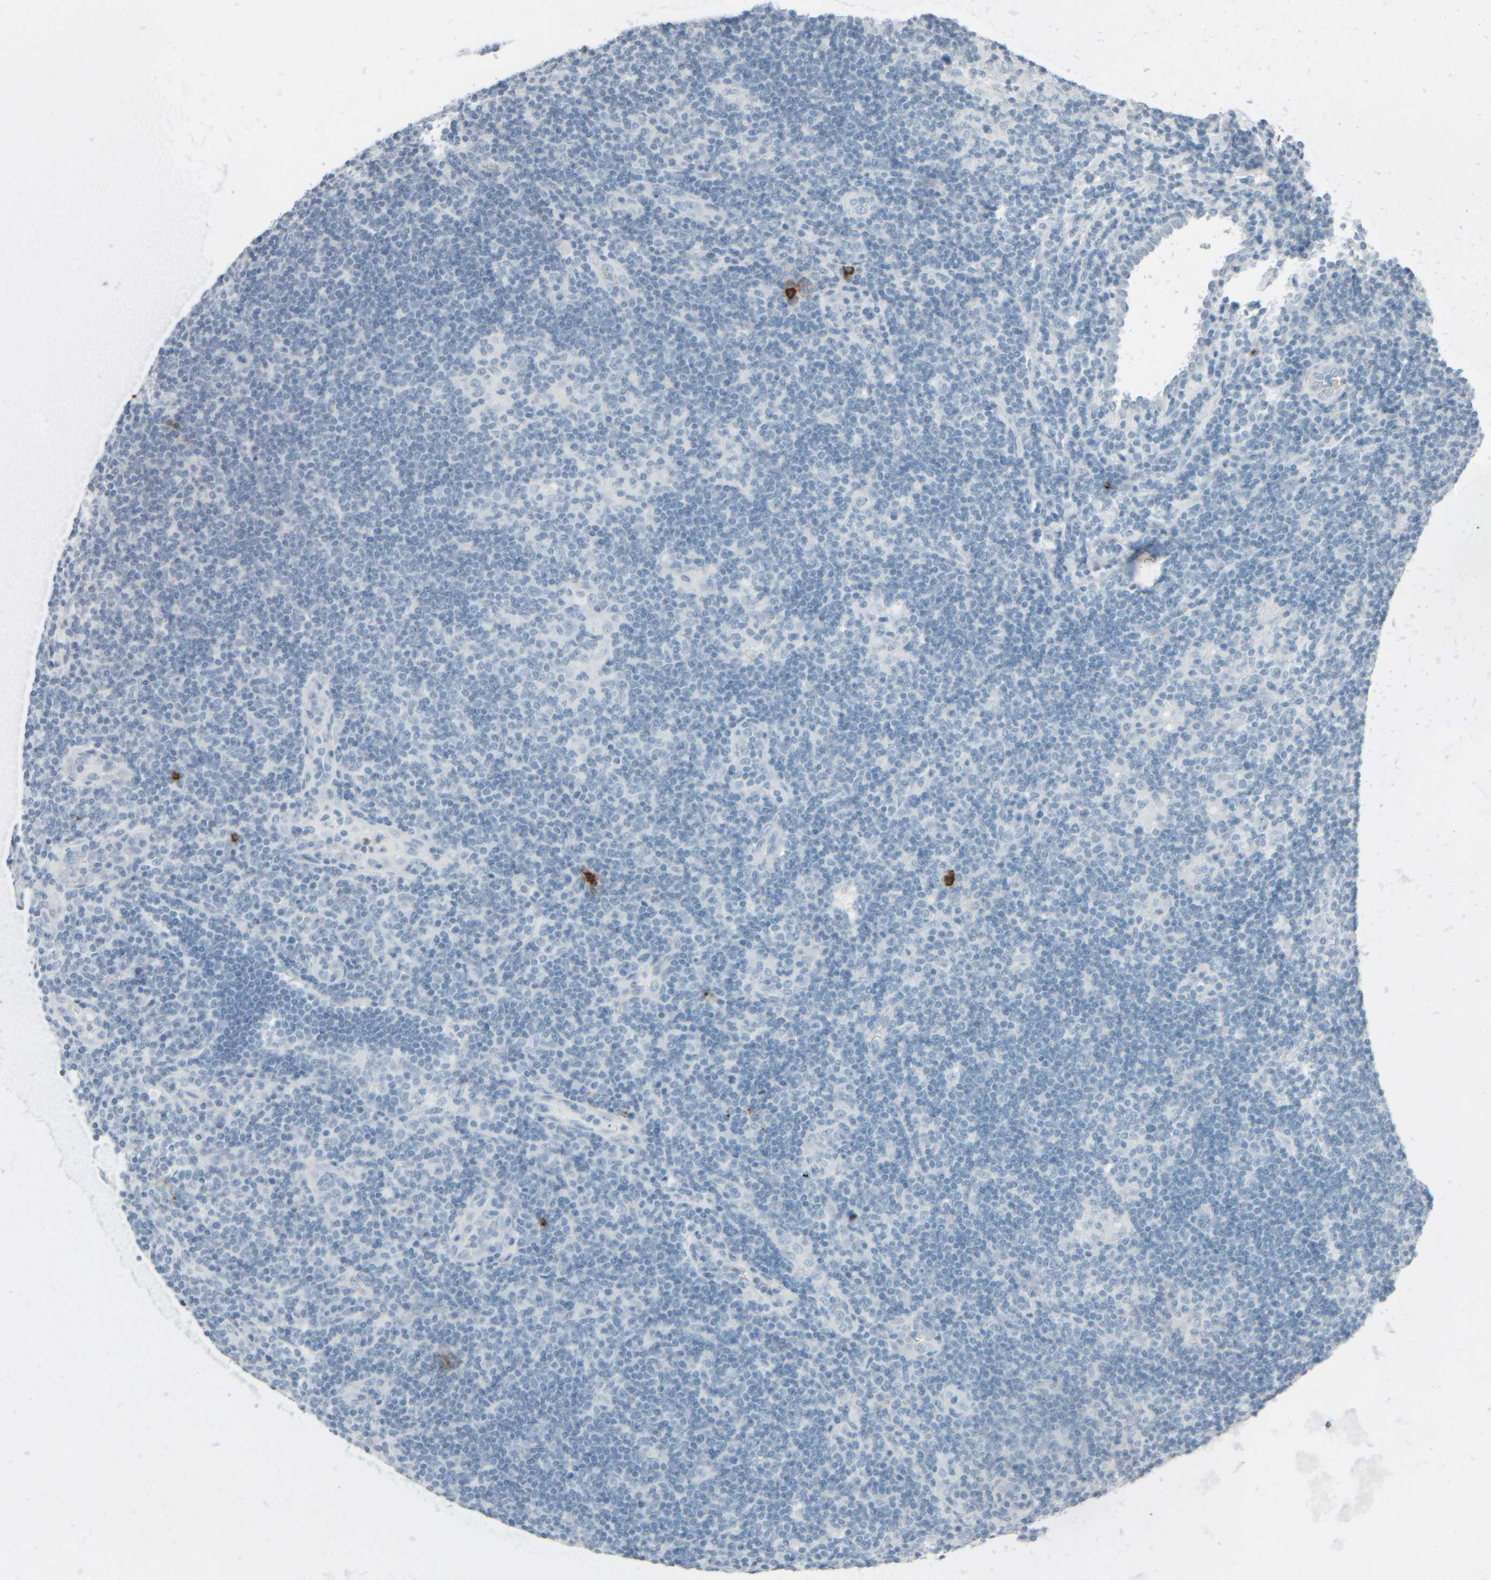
{"staining": {"intensity": "negative", "quantity": "none", "location": "none"}, "tissue": "lymphoma", "cell_type": "Tumor cells", "image_type": "cancer", "snomed": [{"axis": "morphology", "description": "Hodgkin's disease, NOS"}, {"axis": "topography", "description": "Lymph node"}], "caption": "This is a image of IHC staining of Hodgkin's disease, which shows no staining in tumor cells. (DAB (3,3'-diaminobenzidine) immunohistochemistry, high magnification).", "gene": "TPSAB1", "patient": {"sex": "female", "age": 57}}